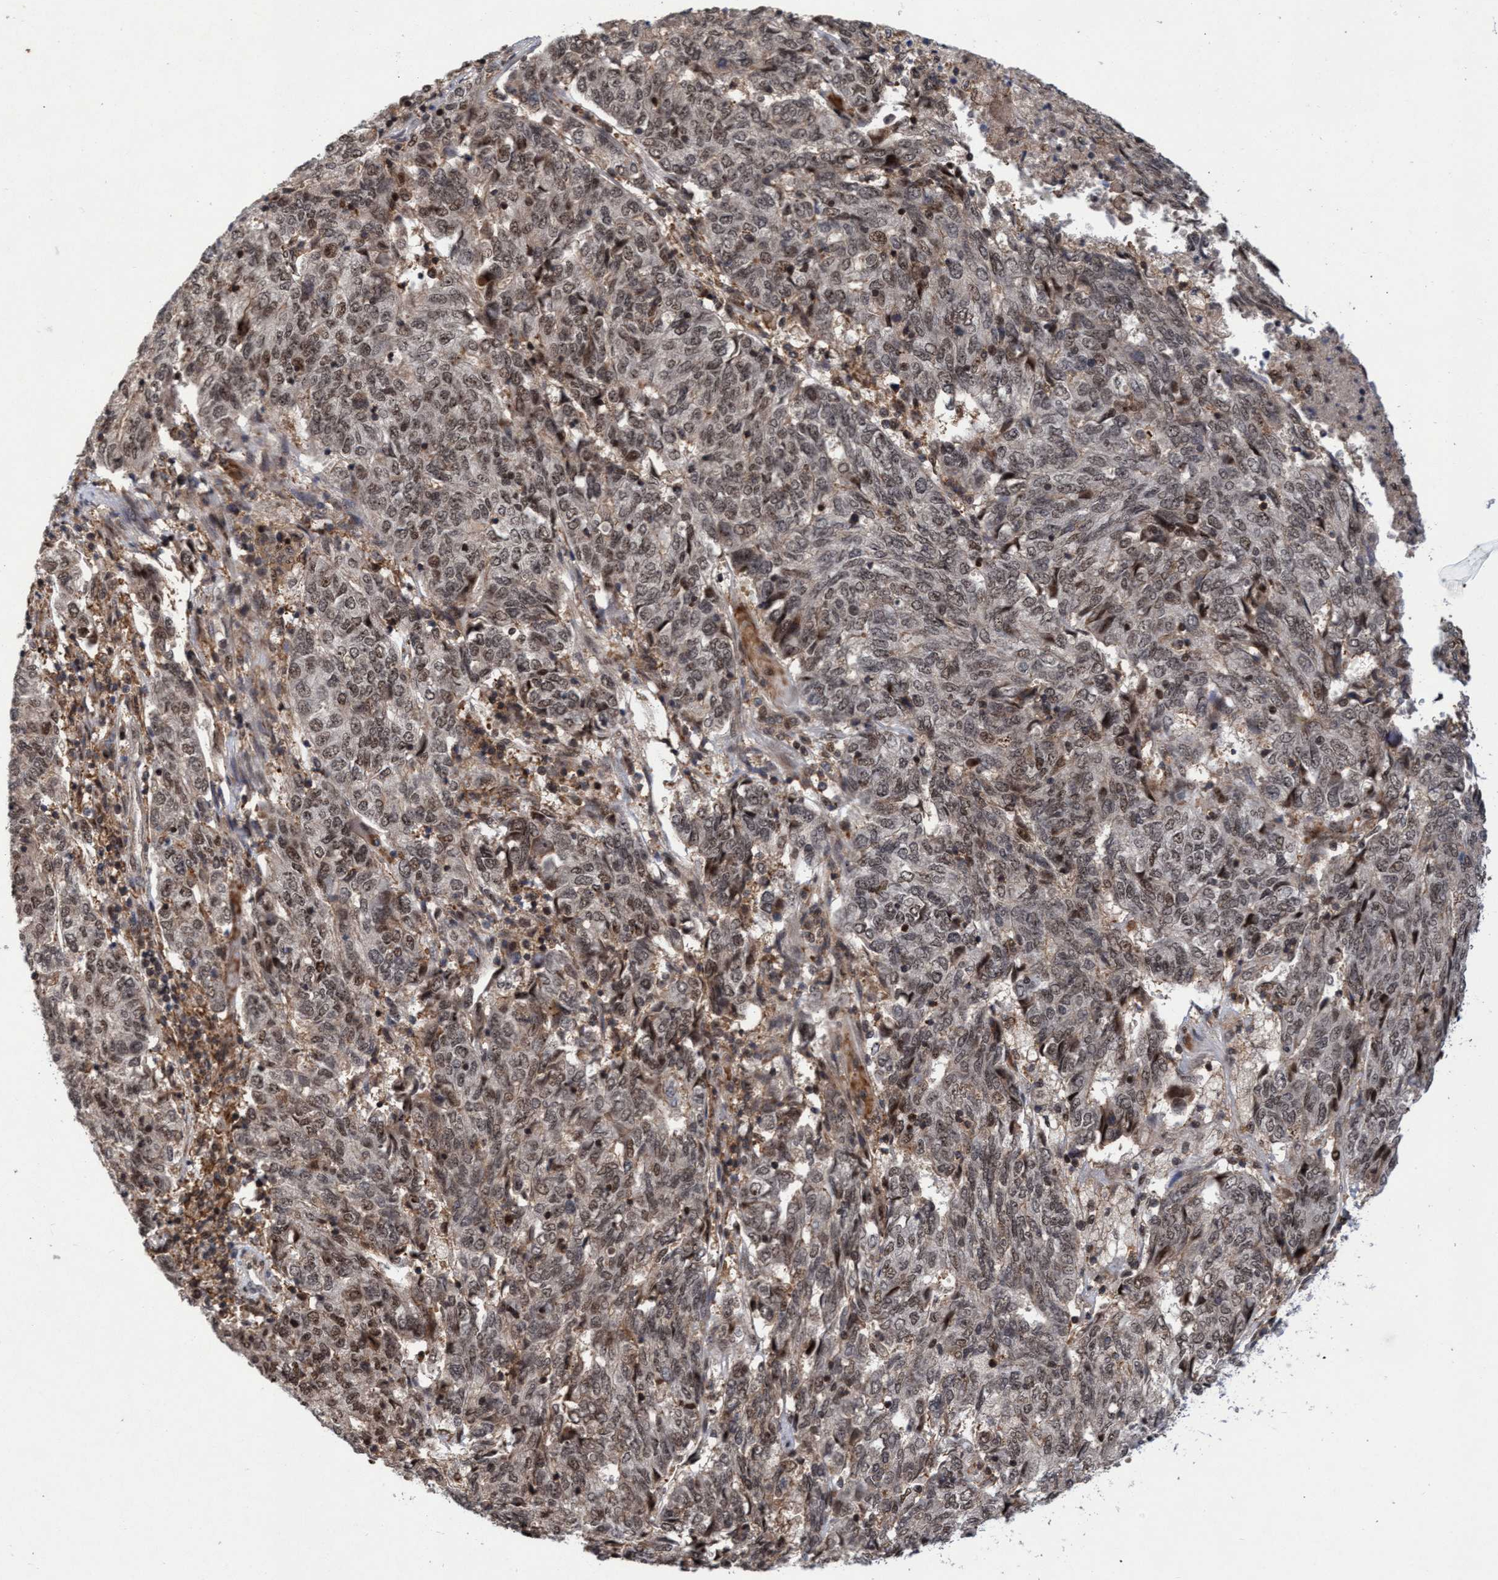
{"staining": {"intensity": "weak", "quantity": ">75%", "location": "nuclear"}, "tissue": "endometrial cancer", "cell_type": "Tumor cells", "image_type": "cancer", "snomed": [{"axis": "morphology", "description": "Adenocarcinoma, NOS"}, {"axis": "topography", "description": "Endometrium"}], "caption": "Human endometrial adenocarcinoma stained with a protein marker reveals weak staining in tumor cells.", "gene": "GTF2F1", "patient": {"sex": "female", "age": 80}}